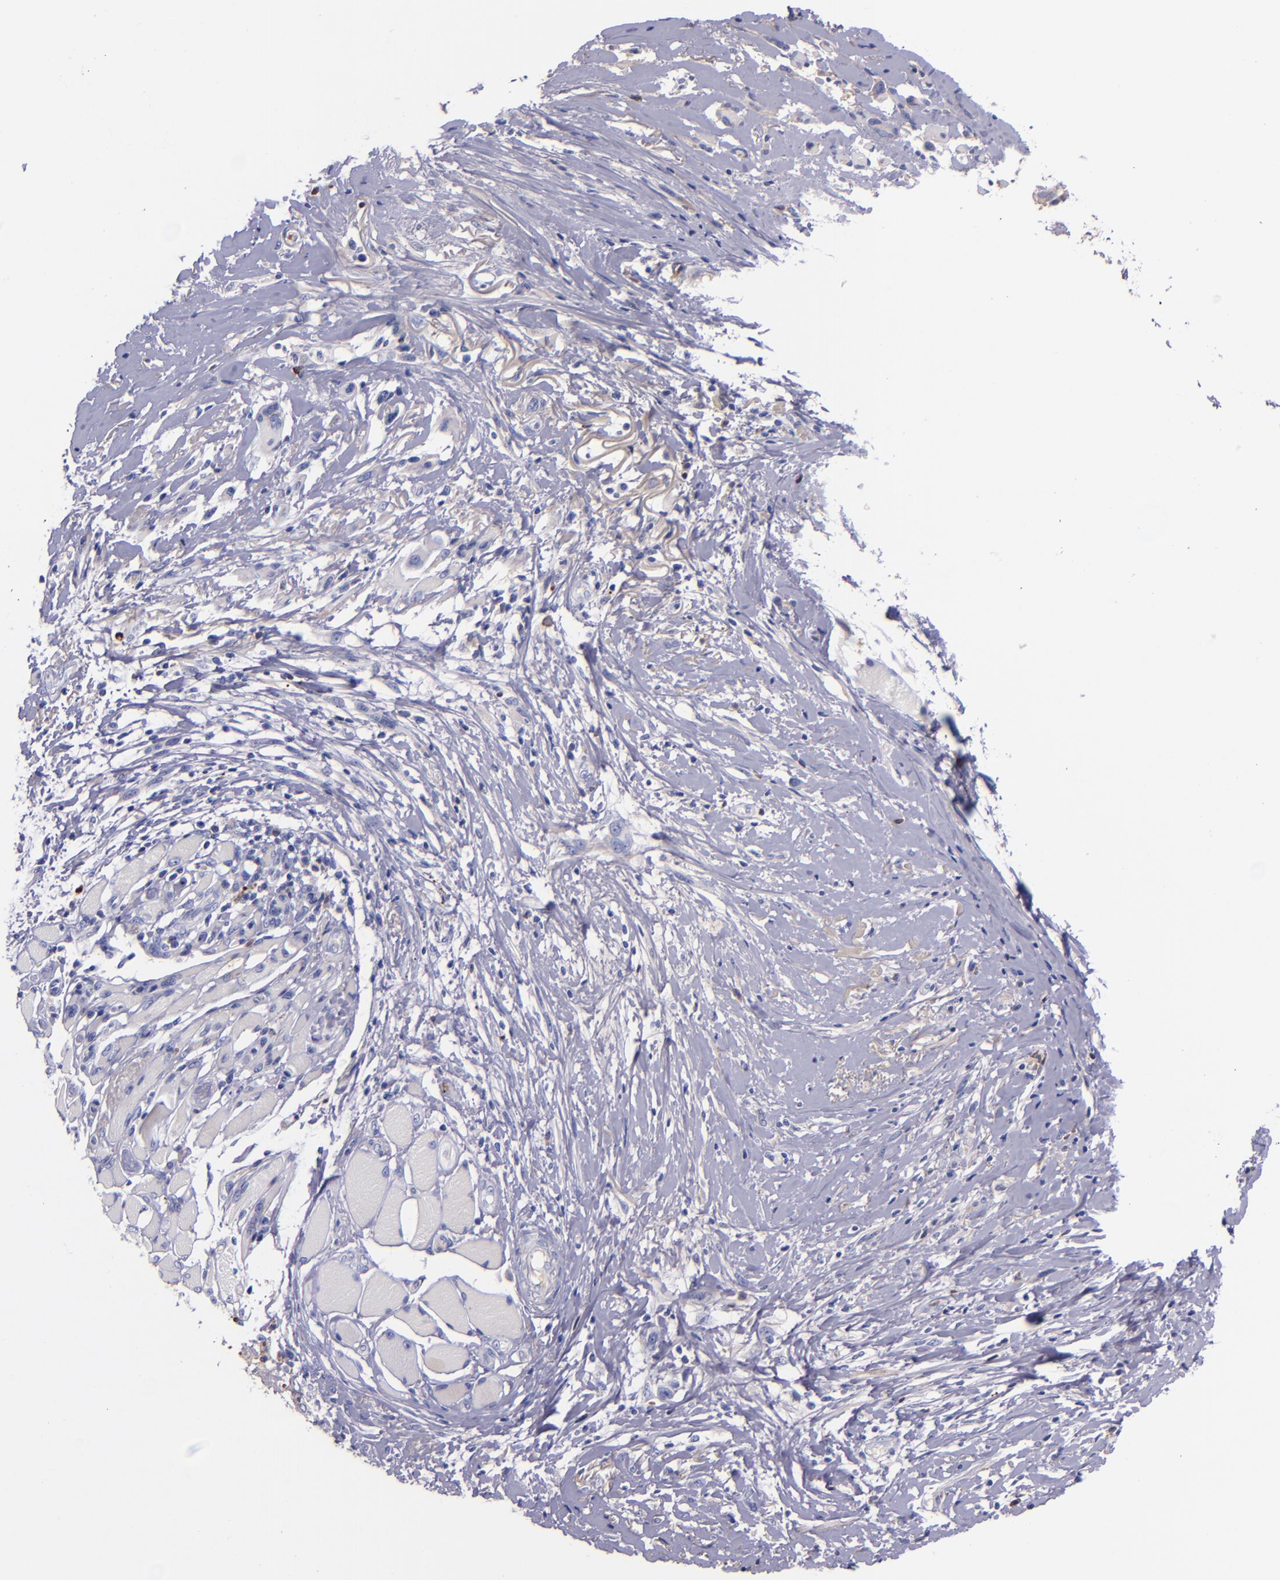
{"staining": {"intensity": "negative", "quantity": "none", "location": "none"}, "tissue": "melanoma", "cell_type": "Tumor cells", "image_type": "cancer", "snomed": [{"axis": "morphology", "description": "Malignant melanoma, NOS"}, {"axis": "topography", "description": "Skin"}], "caption": "This is a micrograph of IHC staining of melanoma, which shows no expression in tumor cells.", "gene": "KNG1", "patient": {"sex": "male", "age": 91}}